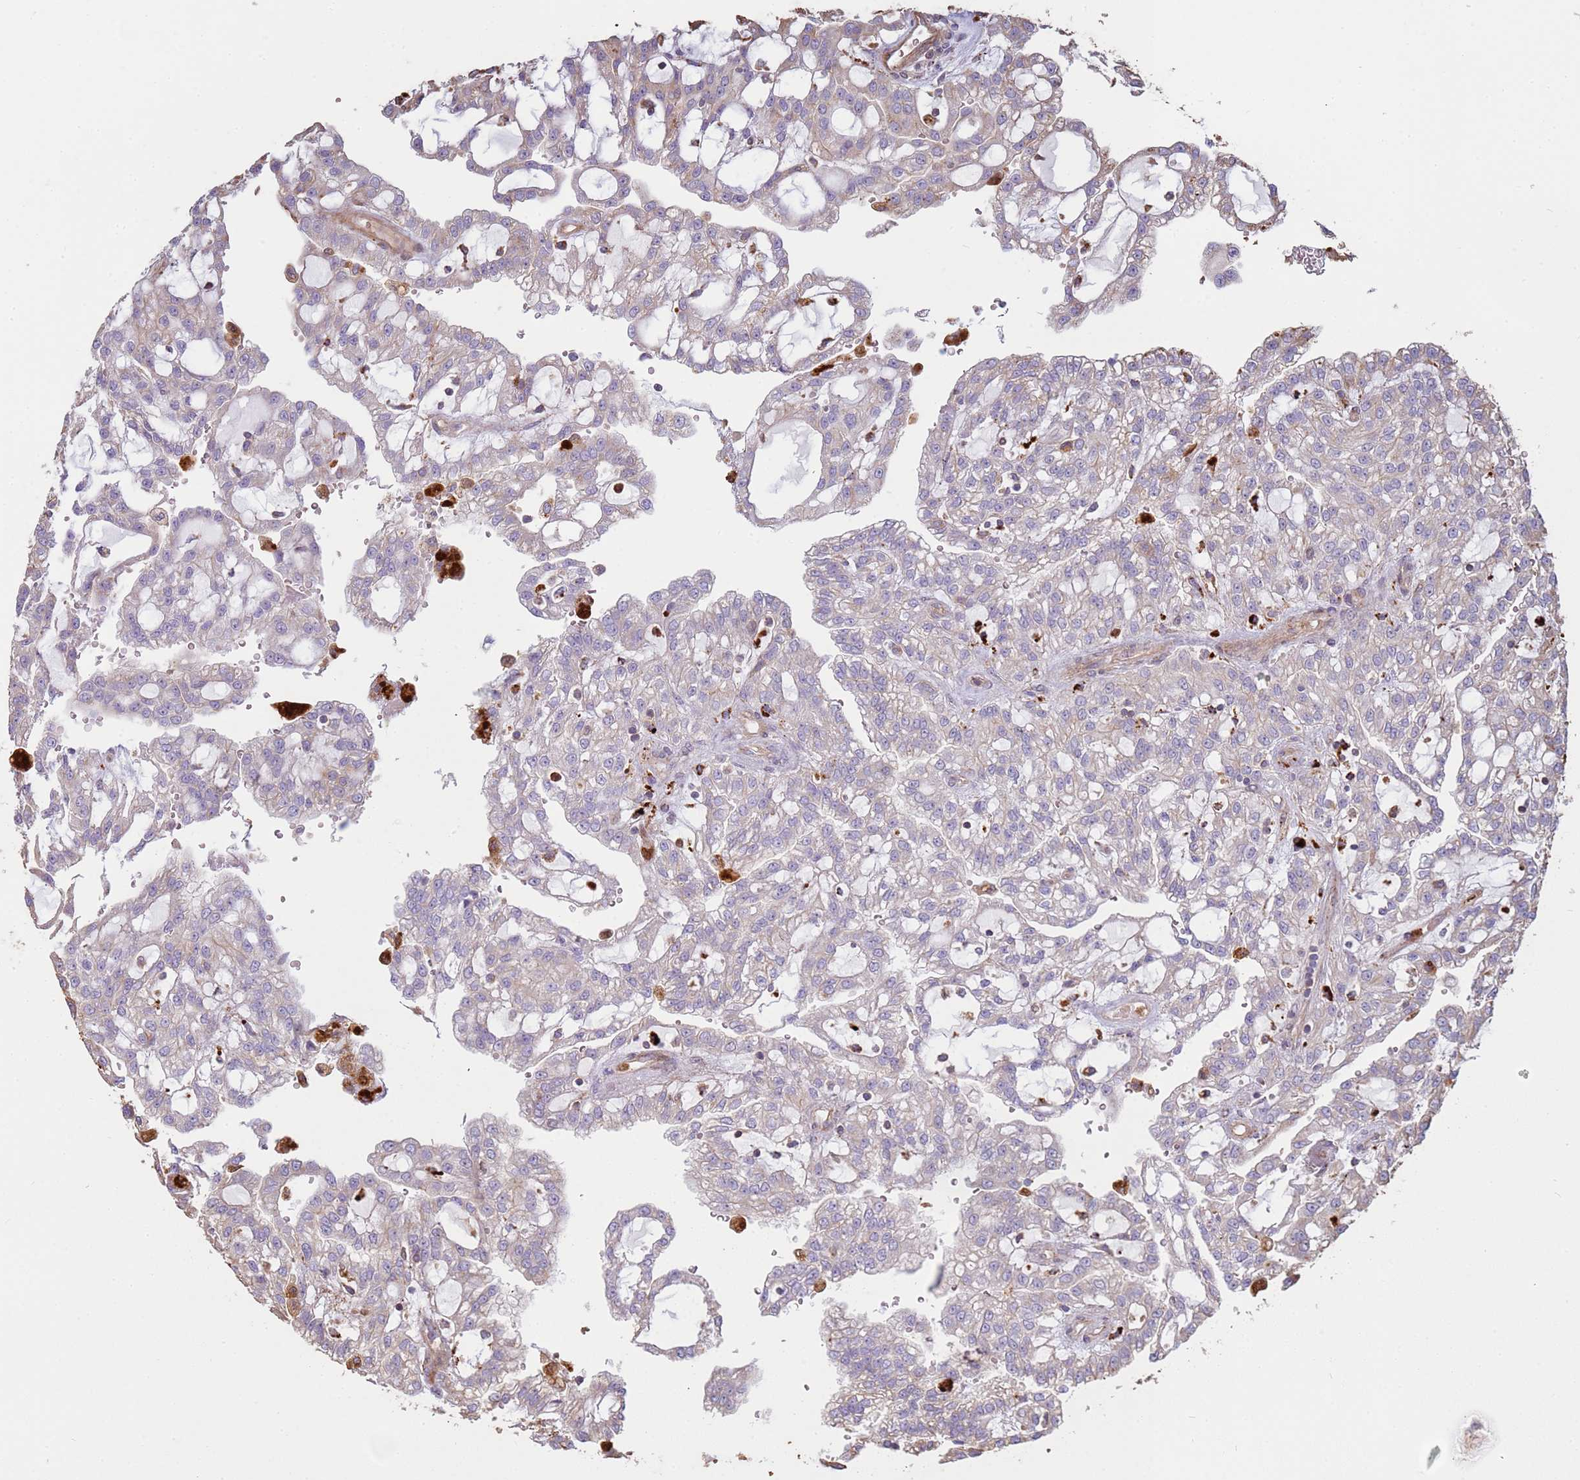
{"staining": {"intensity": "negative", "quantity": "none", "location": "none"}, "tissue": "renal cancer", "cell_type": "Tumor cells", "image_type": "cancer", "snomed": [{"axis": "morphology", "description": "Adenocarcinoma, NOS"}, {"axis": "topography", "description": "Kidney"}], "caption": "An immunohistochemistry image of renal adenocarcinoma is shown. There is no staining in tumor cells of renal adenocarcinoma. Brightfield microscopy of IHC stained with DAB (brown) and hematoxylin (blue), captured at high magnification.", "gene": "NDUFAF4", "patient": {"sex": "male", "age": 63}}